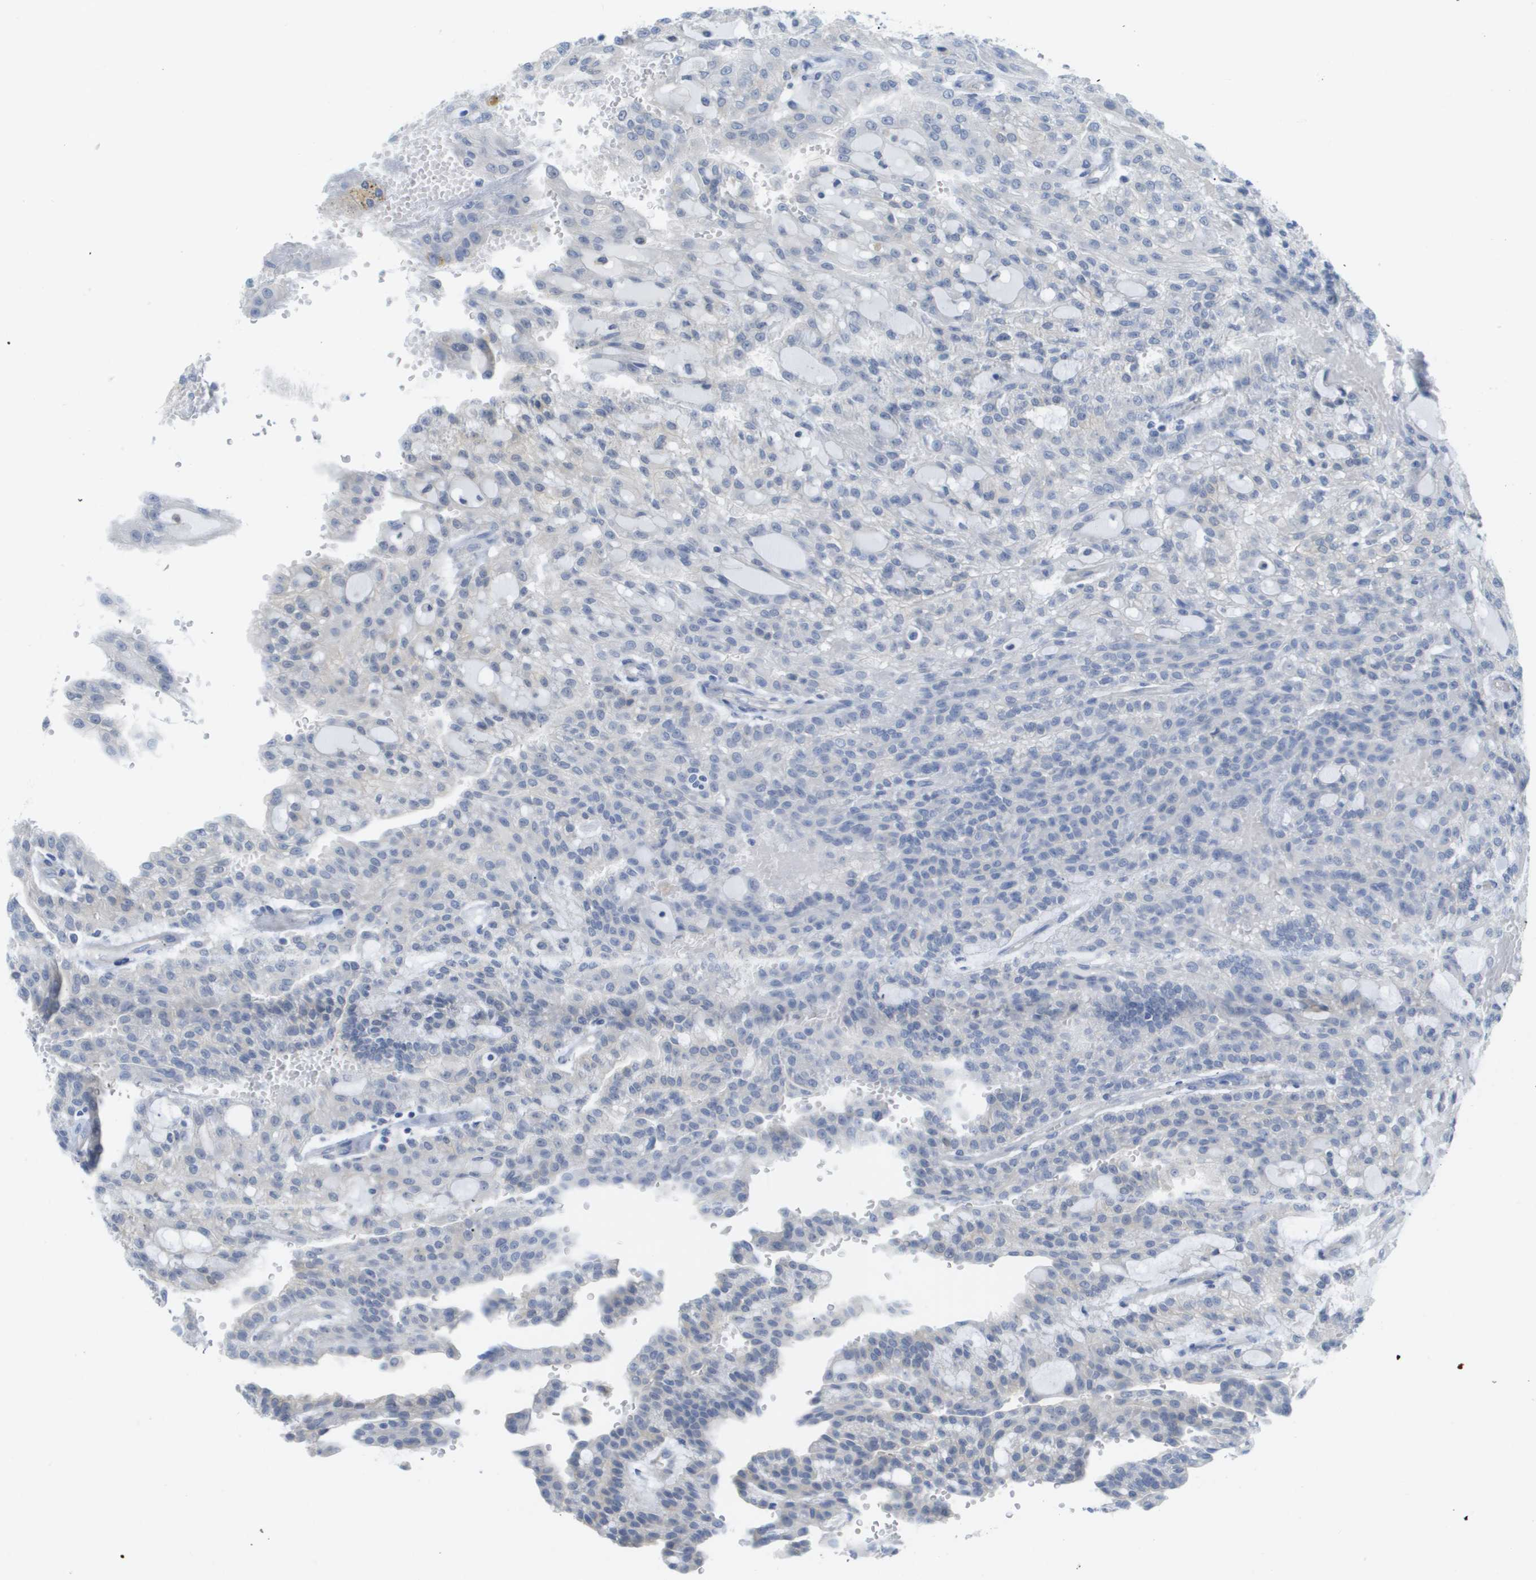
{"staining": {"intensity": "negative", "quantity": "none", "location": "none"}, "tissue": "renal cancer", "cell_type": "Tumor cells", "image_type": "cancer", "snomed": [{"axis": "morphology", "description": "Adenocarcinoma, NOS"}, {"axis": "topography", "description": "Kidney"}], "caption": "A micrograph of renal cancer stained for a protein demonstrates no brown staining in tumor cells.", "gene": "MYL3", "patient": {"sex": "male", "age": 63}}